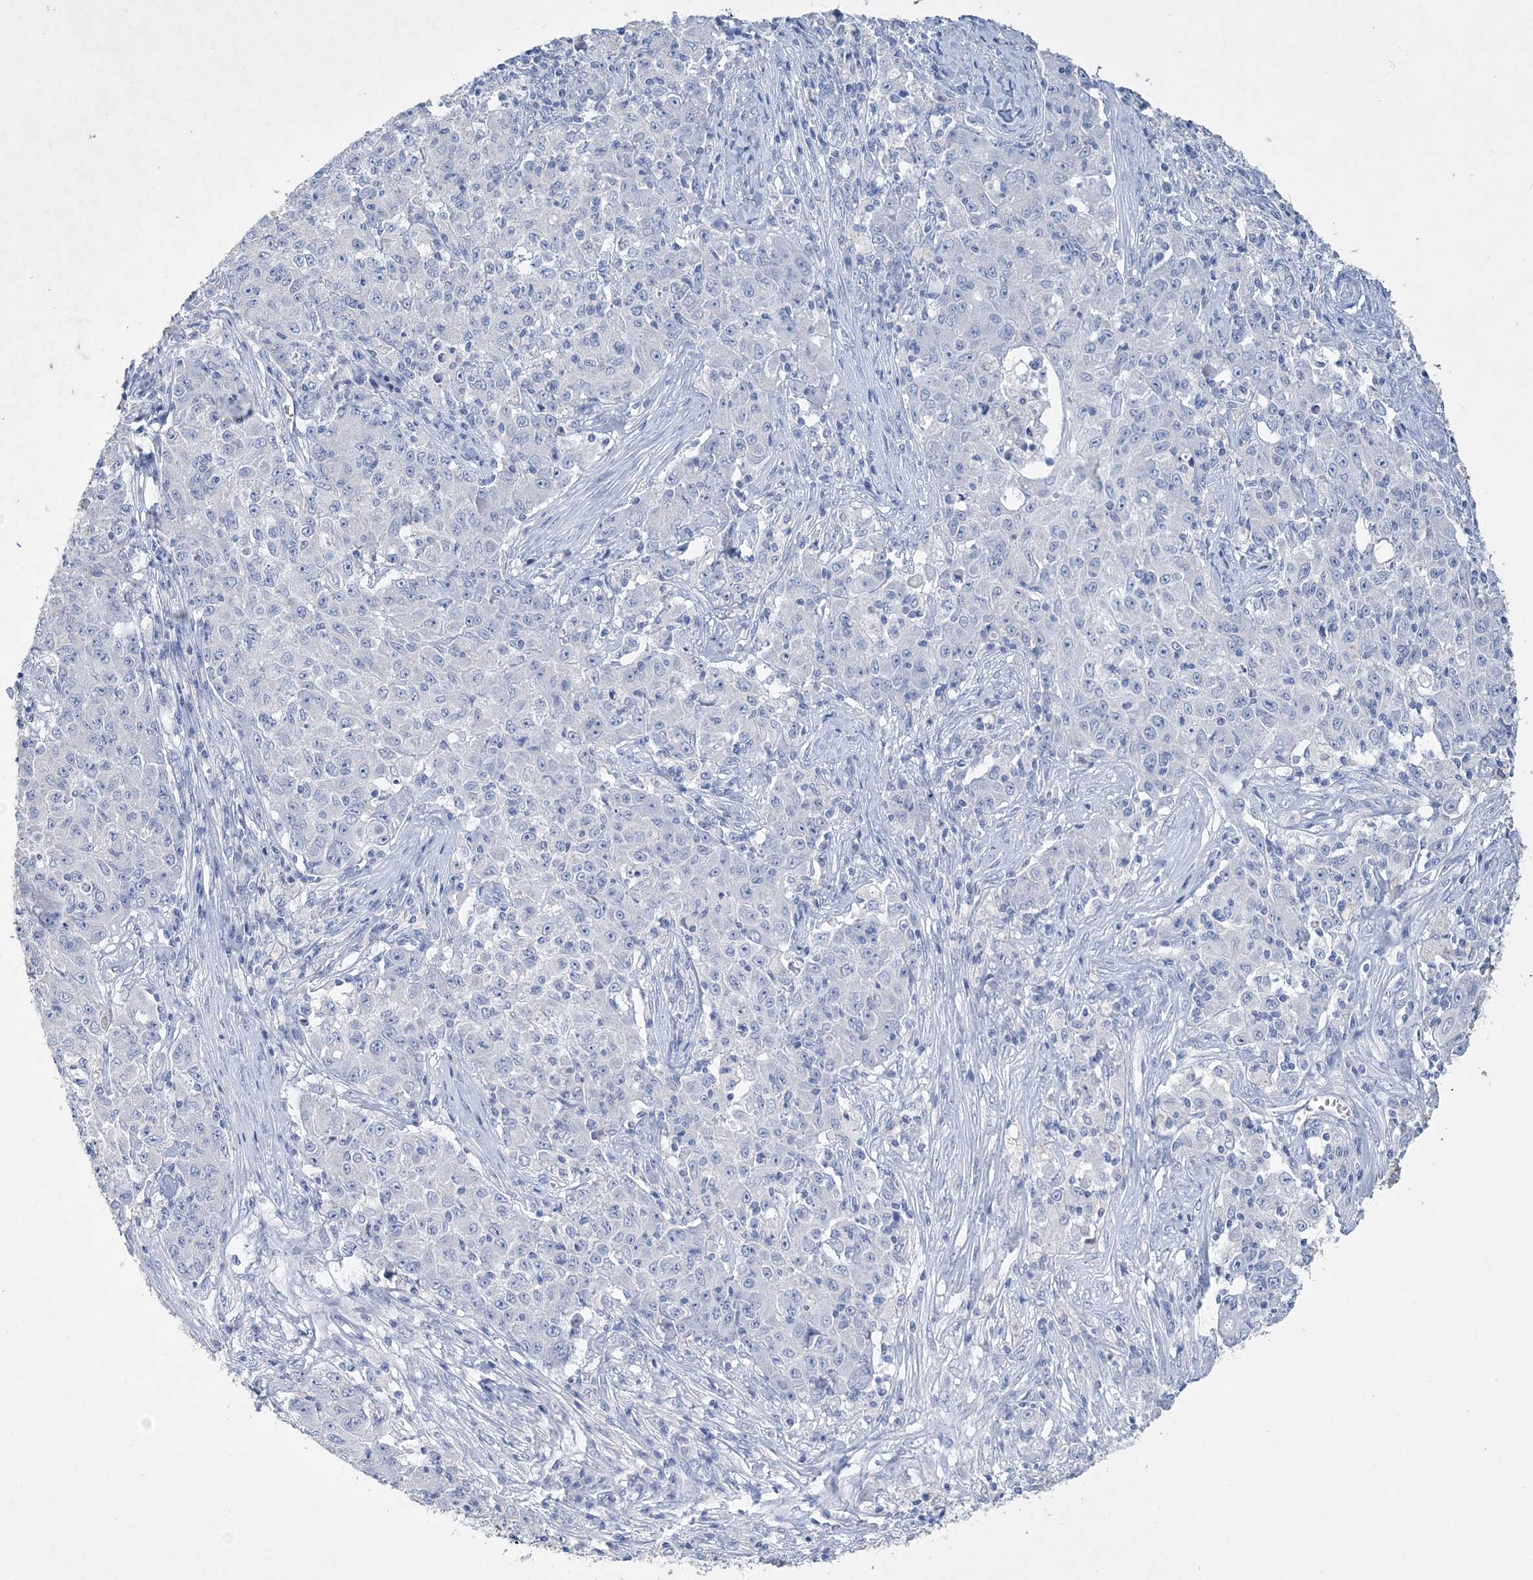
{"staining": {"intensity": "negative", "quantity": "none", "location": "none"}, "tissue": "ovarian cancer", "cell_type": "Tumor cells", "image_type": "cancer", "snomed": [{"axis": "morphology", "description": "Carcinoma, endometroid"}, {"axis": "topography", "description": "Ovary"}], "caption": "There is no significant expression in tumor cells of endometroid carcinoma (ovarian).", "gene": "COPS8", "patient": {"sex": "female", "age": 42}}